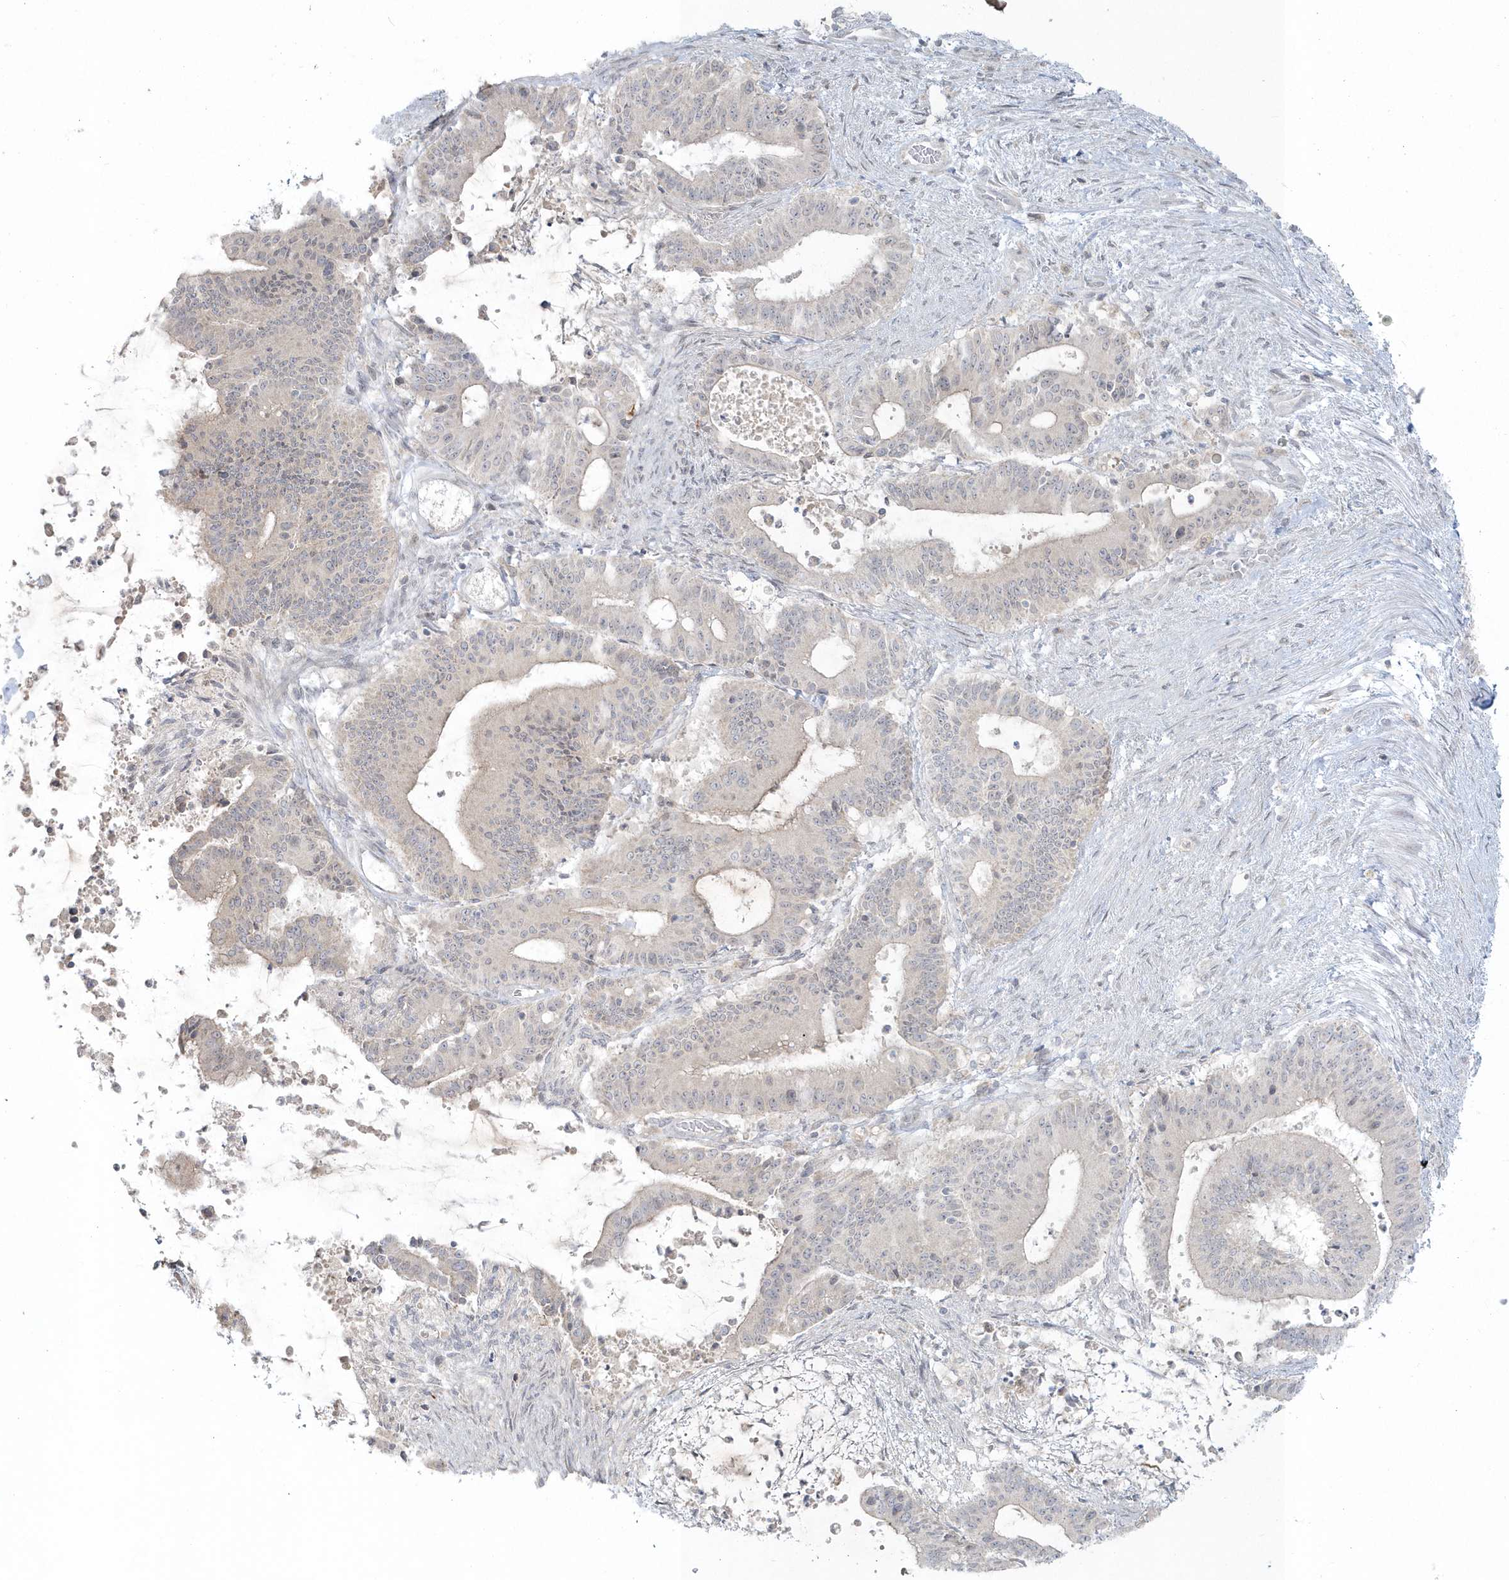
{"staining": {"intensity": "negative", "quantity": "none", "location": "none"}, "tissue": "liver cancer", "cell_type": "Tumor cells", "image_type": "cancer", "snomed": [{"axis": "morphology", "description": "Normal tissue, NOS"}, {"axis": "morphology", "description": "Cholangiocarcinoma"}, {"axis": "topography", "description": "Liver"}, {"axis": "topography", "description": "Peripheral nerve tissue"}], "caption": "This is an IHC histopathology image of liver cancer. There is no staining in tumor cells.", "gene": "BLTP3A", "patient": {"sex": "female", "age": 73}}